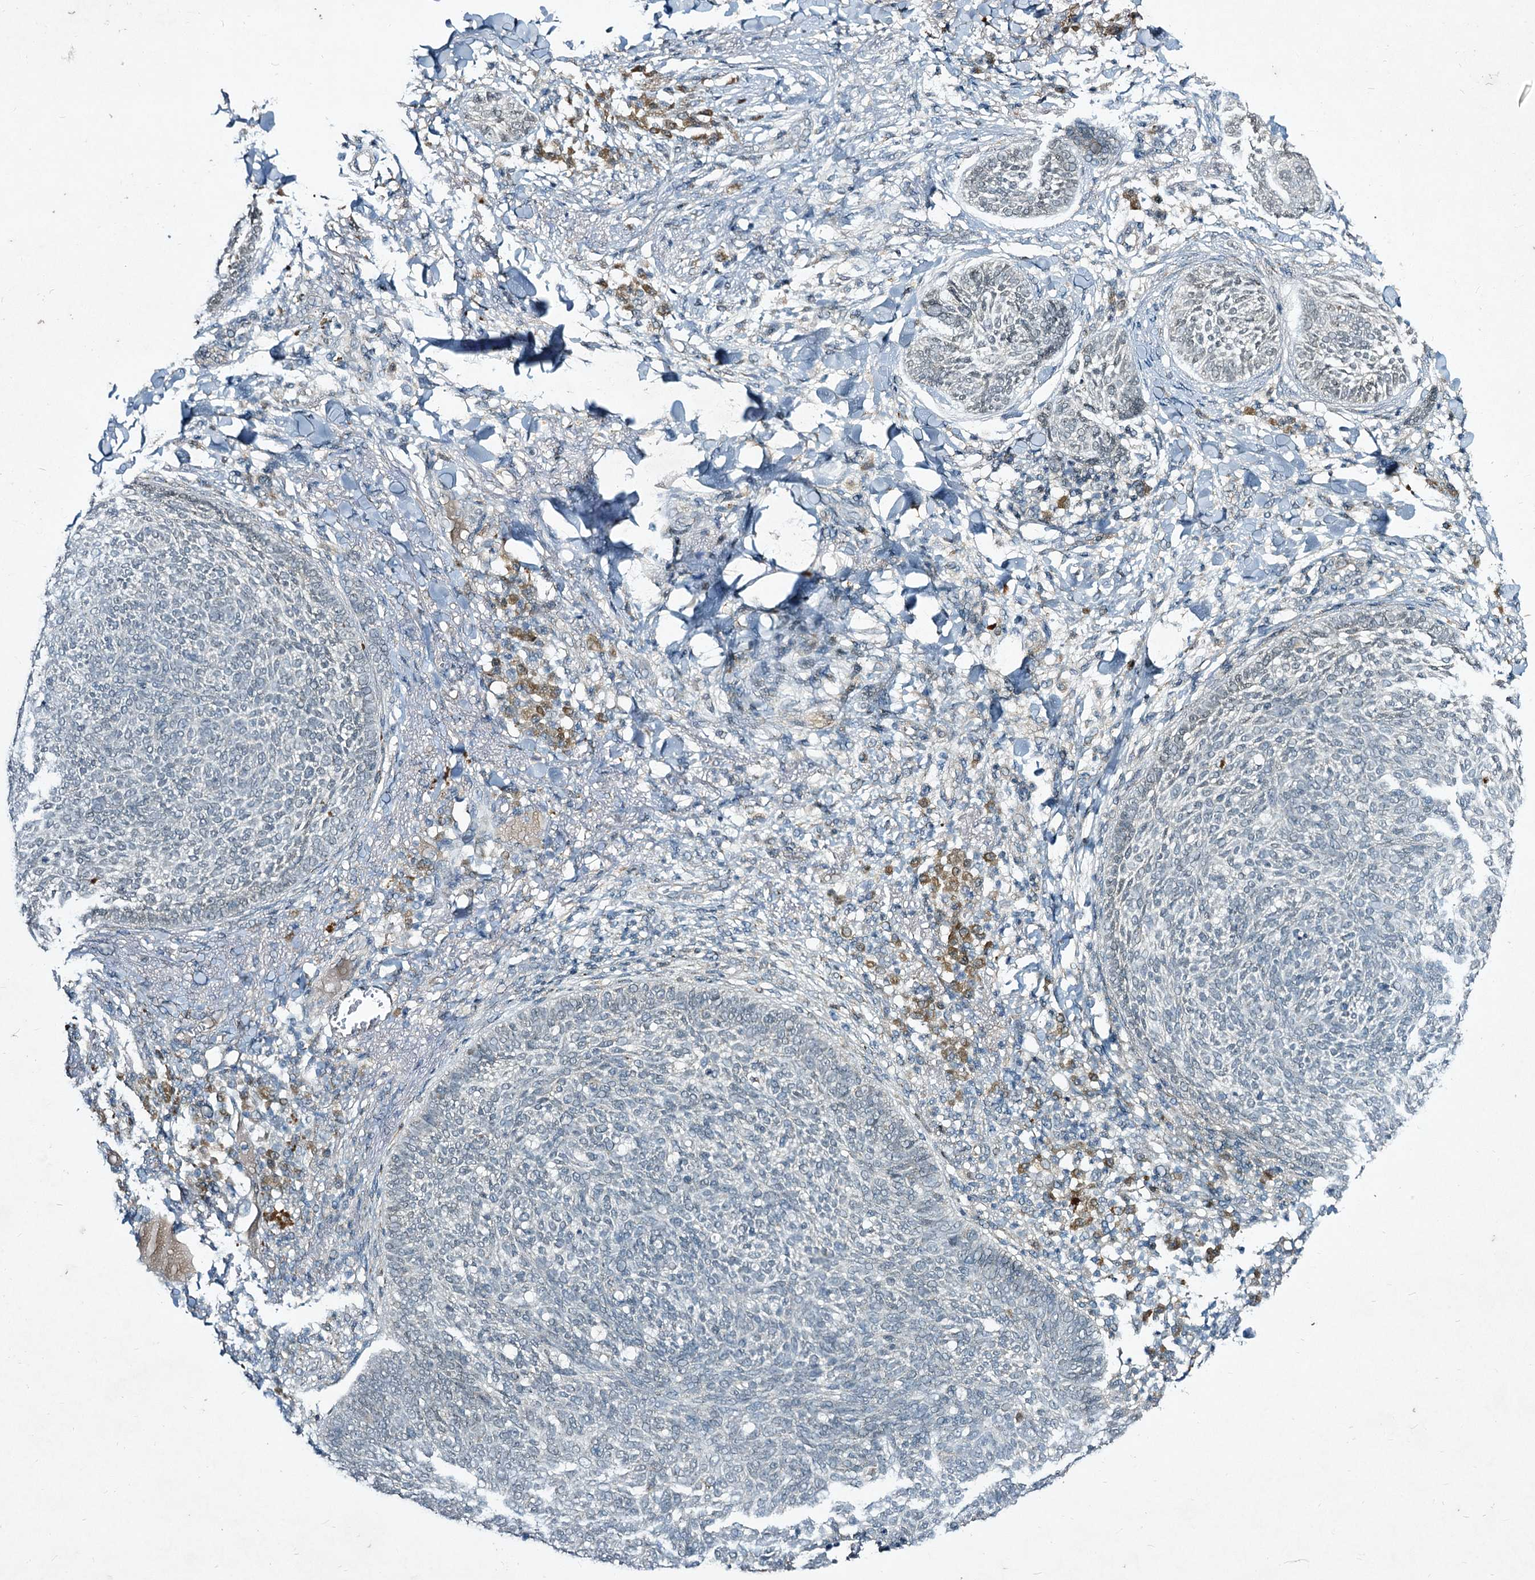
{"staining": {"intensity": "negative", "quantity": "none", "location": "none"}, "tissue": "skin cancer", "cell_type": "Tumor cells", "image_type": "cancer", "snomed": [{"axis": "morphology", "description": "Basal cell carcinoma"}, {"axis": "topography", "description": "Skin"}], "caption": "Human skin cancer (basal cell carcinoma) stained for a protein using IHC displays no positivity in tumor cells.", "gene": "STAP1", "patient": {"sex": "male", "age": 85}}